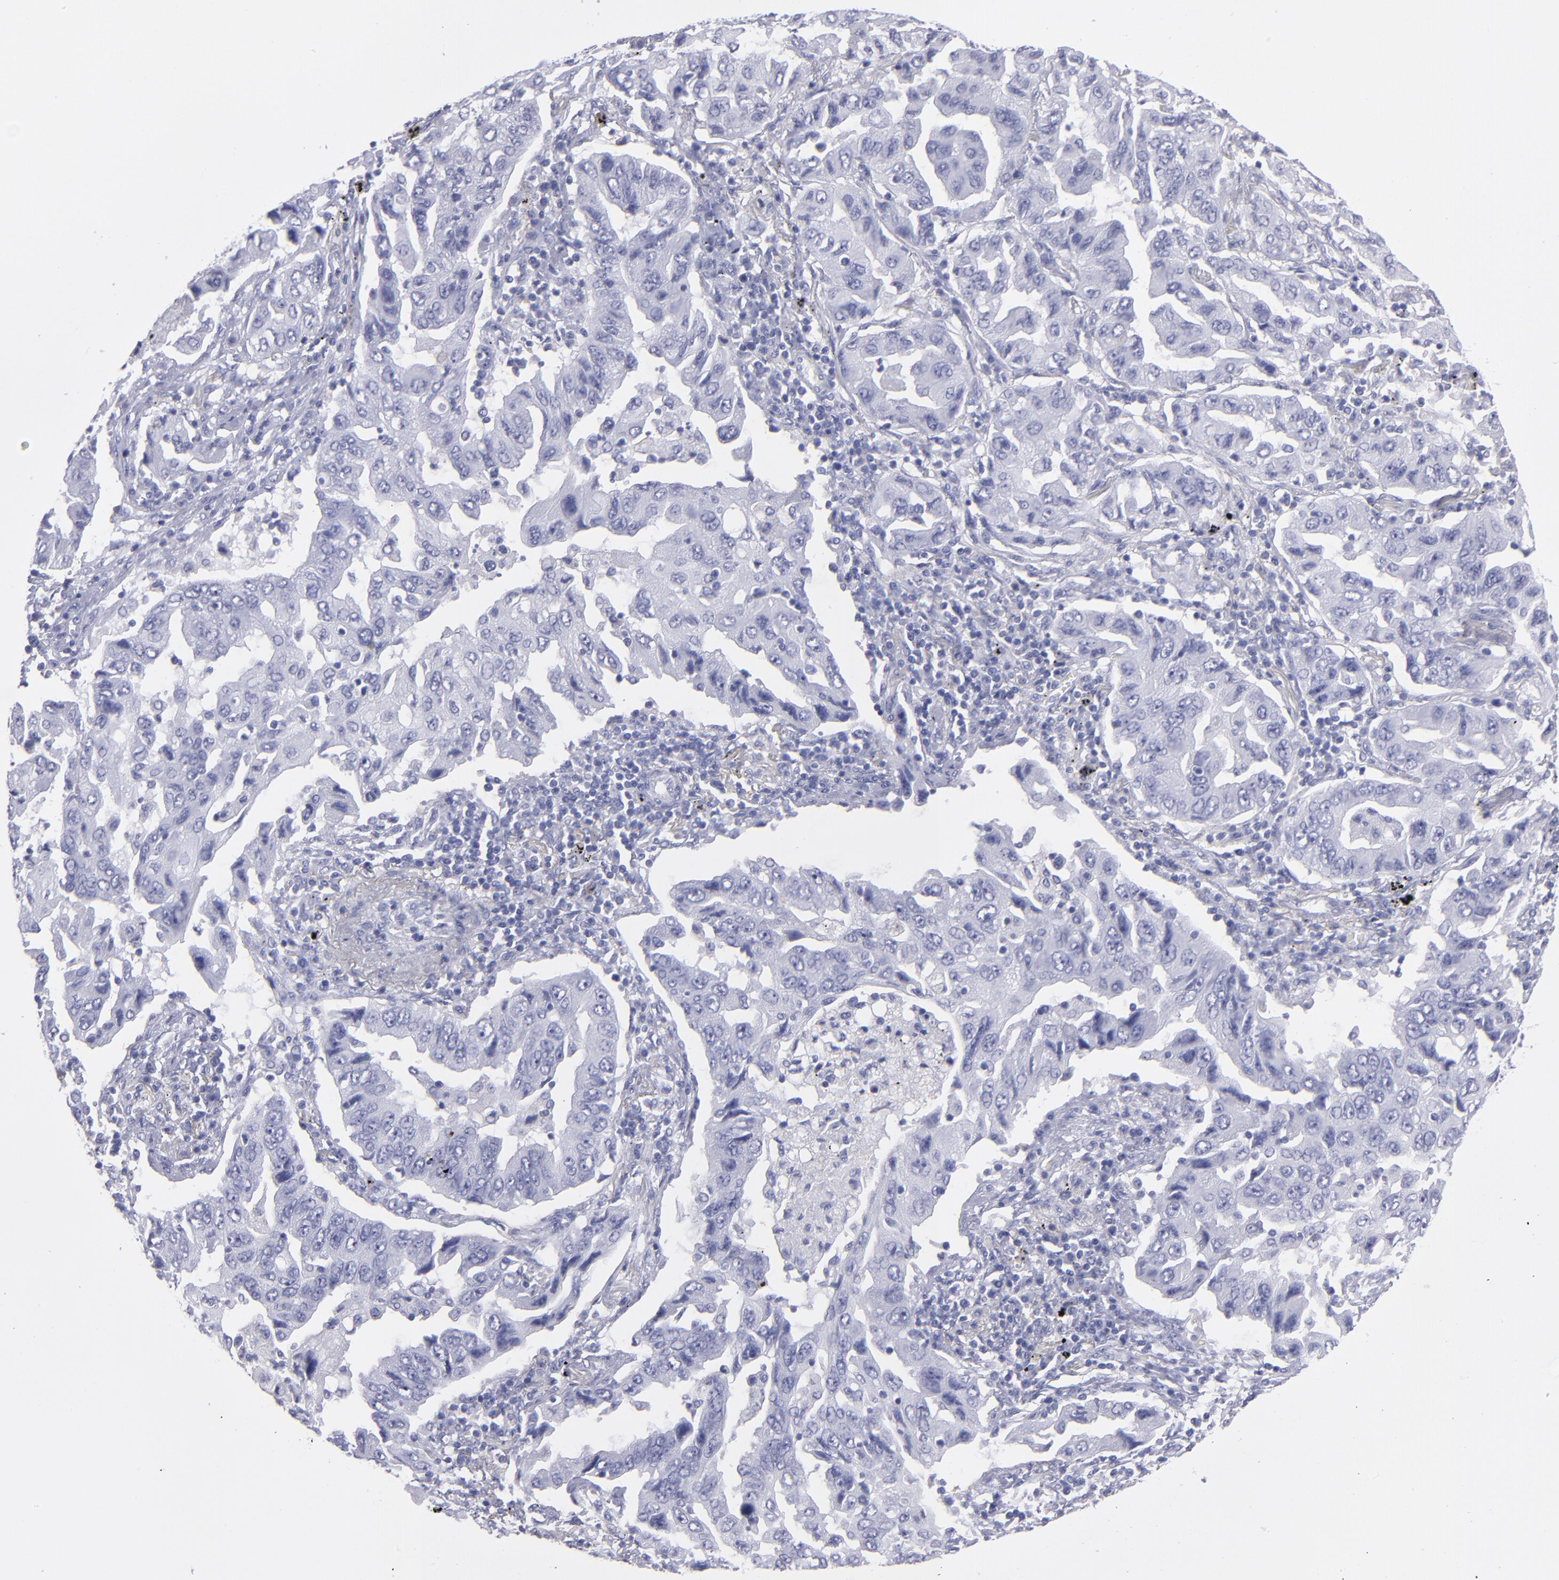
{"staining": {"intensity": "negative", "quantity": "none", "location": "none"}, "tissue": "lung cancer", "cell_type": "Tumor cells", "image_type": "cancer", "snomed": [{"axis": "morphology", "description": "Adenocarcinoma, NOS"}, {"axis": "topography", "description": "Lung"}], "caption": "Photomicrograph shows no protein positivity in tumor cells of lung cancer tissue. (Immunohistochemistry, brightfield microscopy, high magnification).", "gene": "MB", "patient": {"sex": "female", "age": 65}}